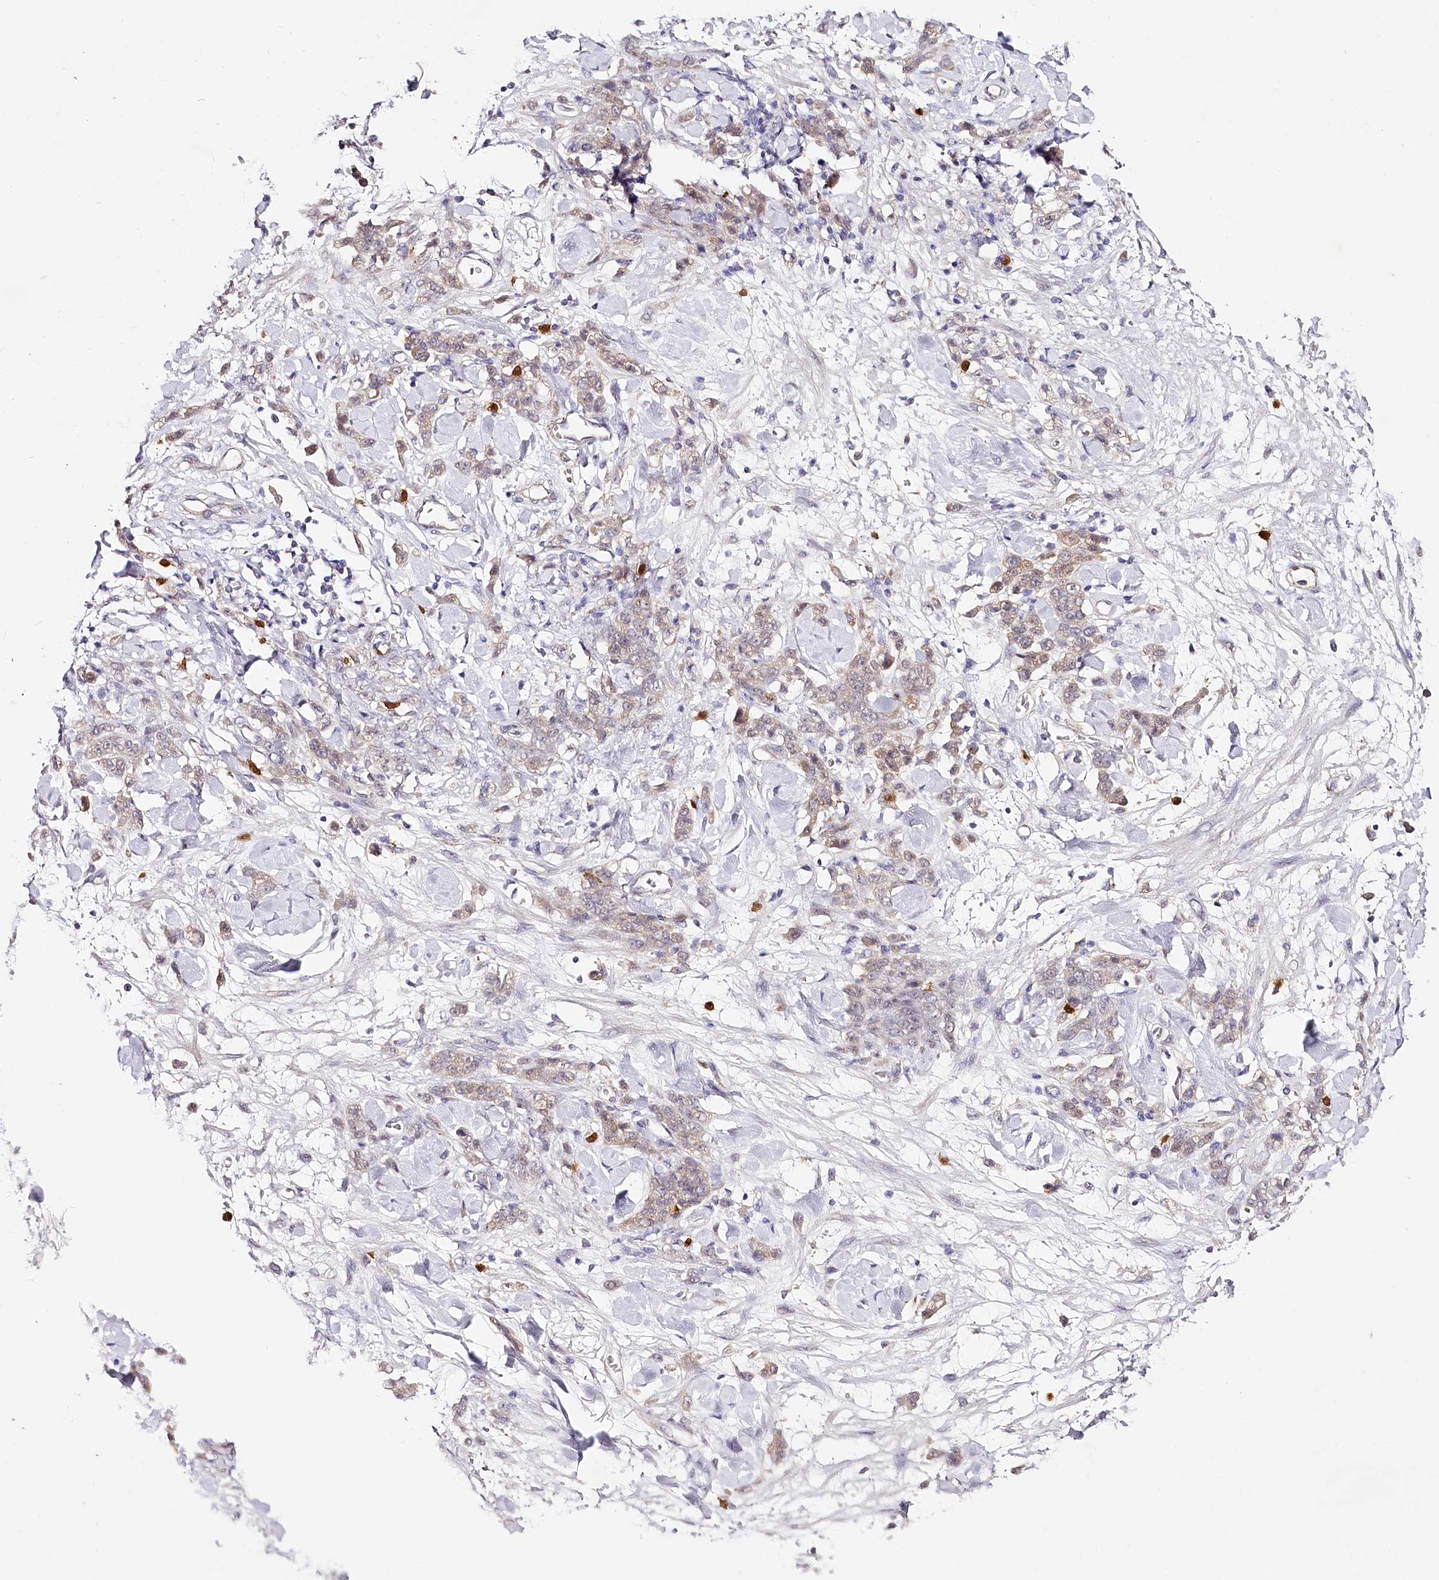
{"staining": {"intensity": "weak", "quantity": ">75%", "location": "cytoplasmic/membranous"}, "tissue": "stomach cancer", "cell_type": "Tumor cells", "image_type": "cancer", "snomed": [{"axis": "morphology", "description": "Normal tissue, NOS"}, {"axis": "morphology", "description": "Adenocarcinoma, NOS"}, {"axis": "topography", "description": "Stomach"}], "caption": "The micrograph reveals a brown stain indicating the presence of a protein in the cytoplasmic/membranous of tumor cells in stomach cancer (adenocarcinoma). (IHC, brightfield microscopy, high magnification).", "gene": "VWA5A", "patient": {"sex": "male", "age": 82}}